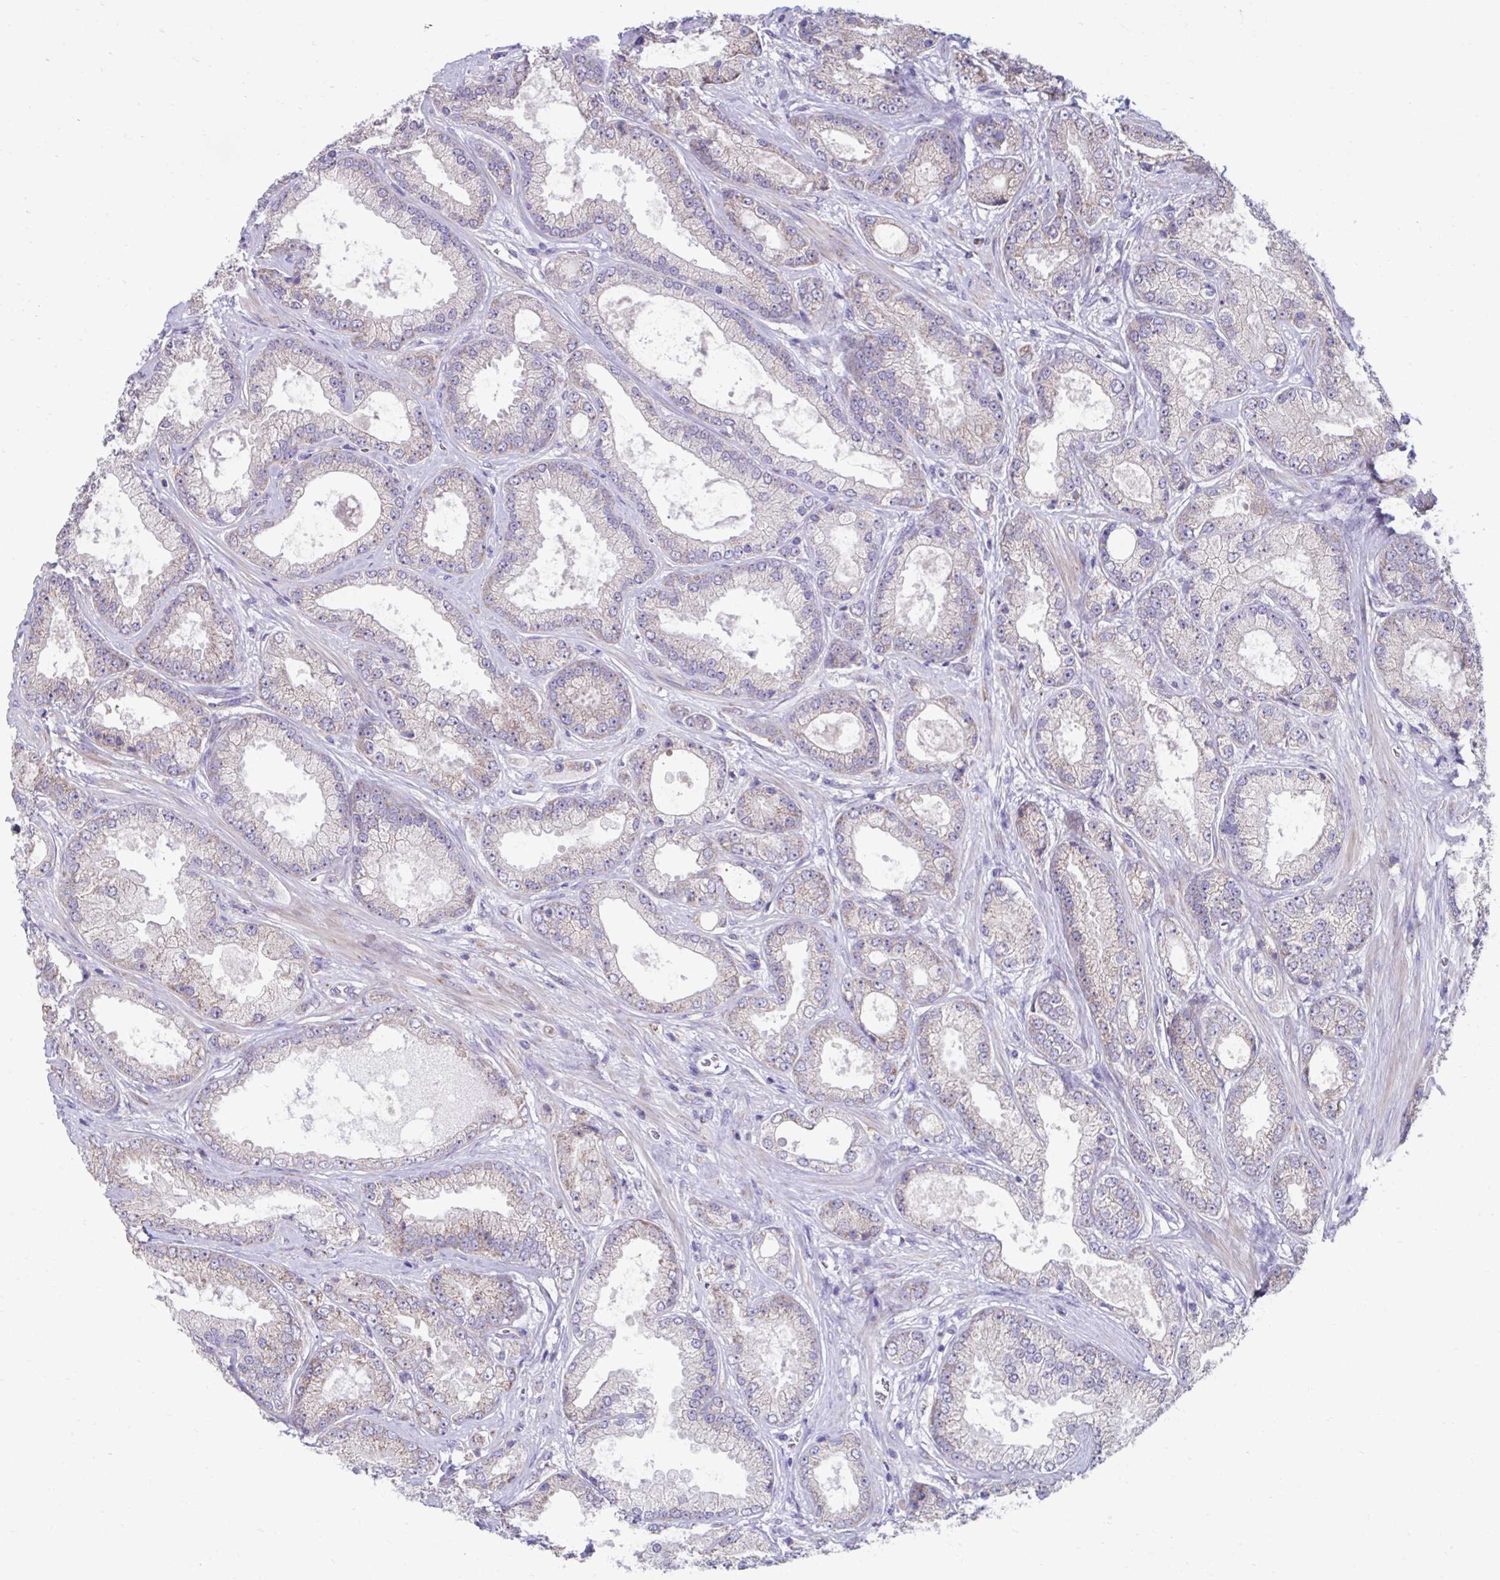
{"staining": {"intensity": "weak", "quantity": "<25%", "location": "cytoplasmic/membranous"}, "tissue": "prostate cancer", "cell_type": "Tumor cells", "image_type": "cancer", "snomed": [{"axis": "morphology", "description": "Adenocarcinoma, High grade"}, {"axis": "topography", "description": "Prostate"}], "caption": "Prostate high-grade adenocarcinoma was stained to show a protein in brown. There is no significant staining in tumor cells.", "gene": "LINGO4", "patient": {"sex": "male", "age": 67}}